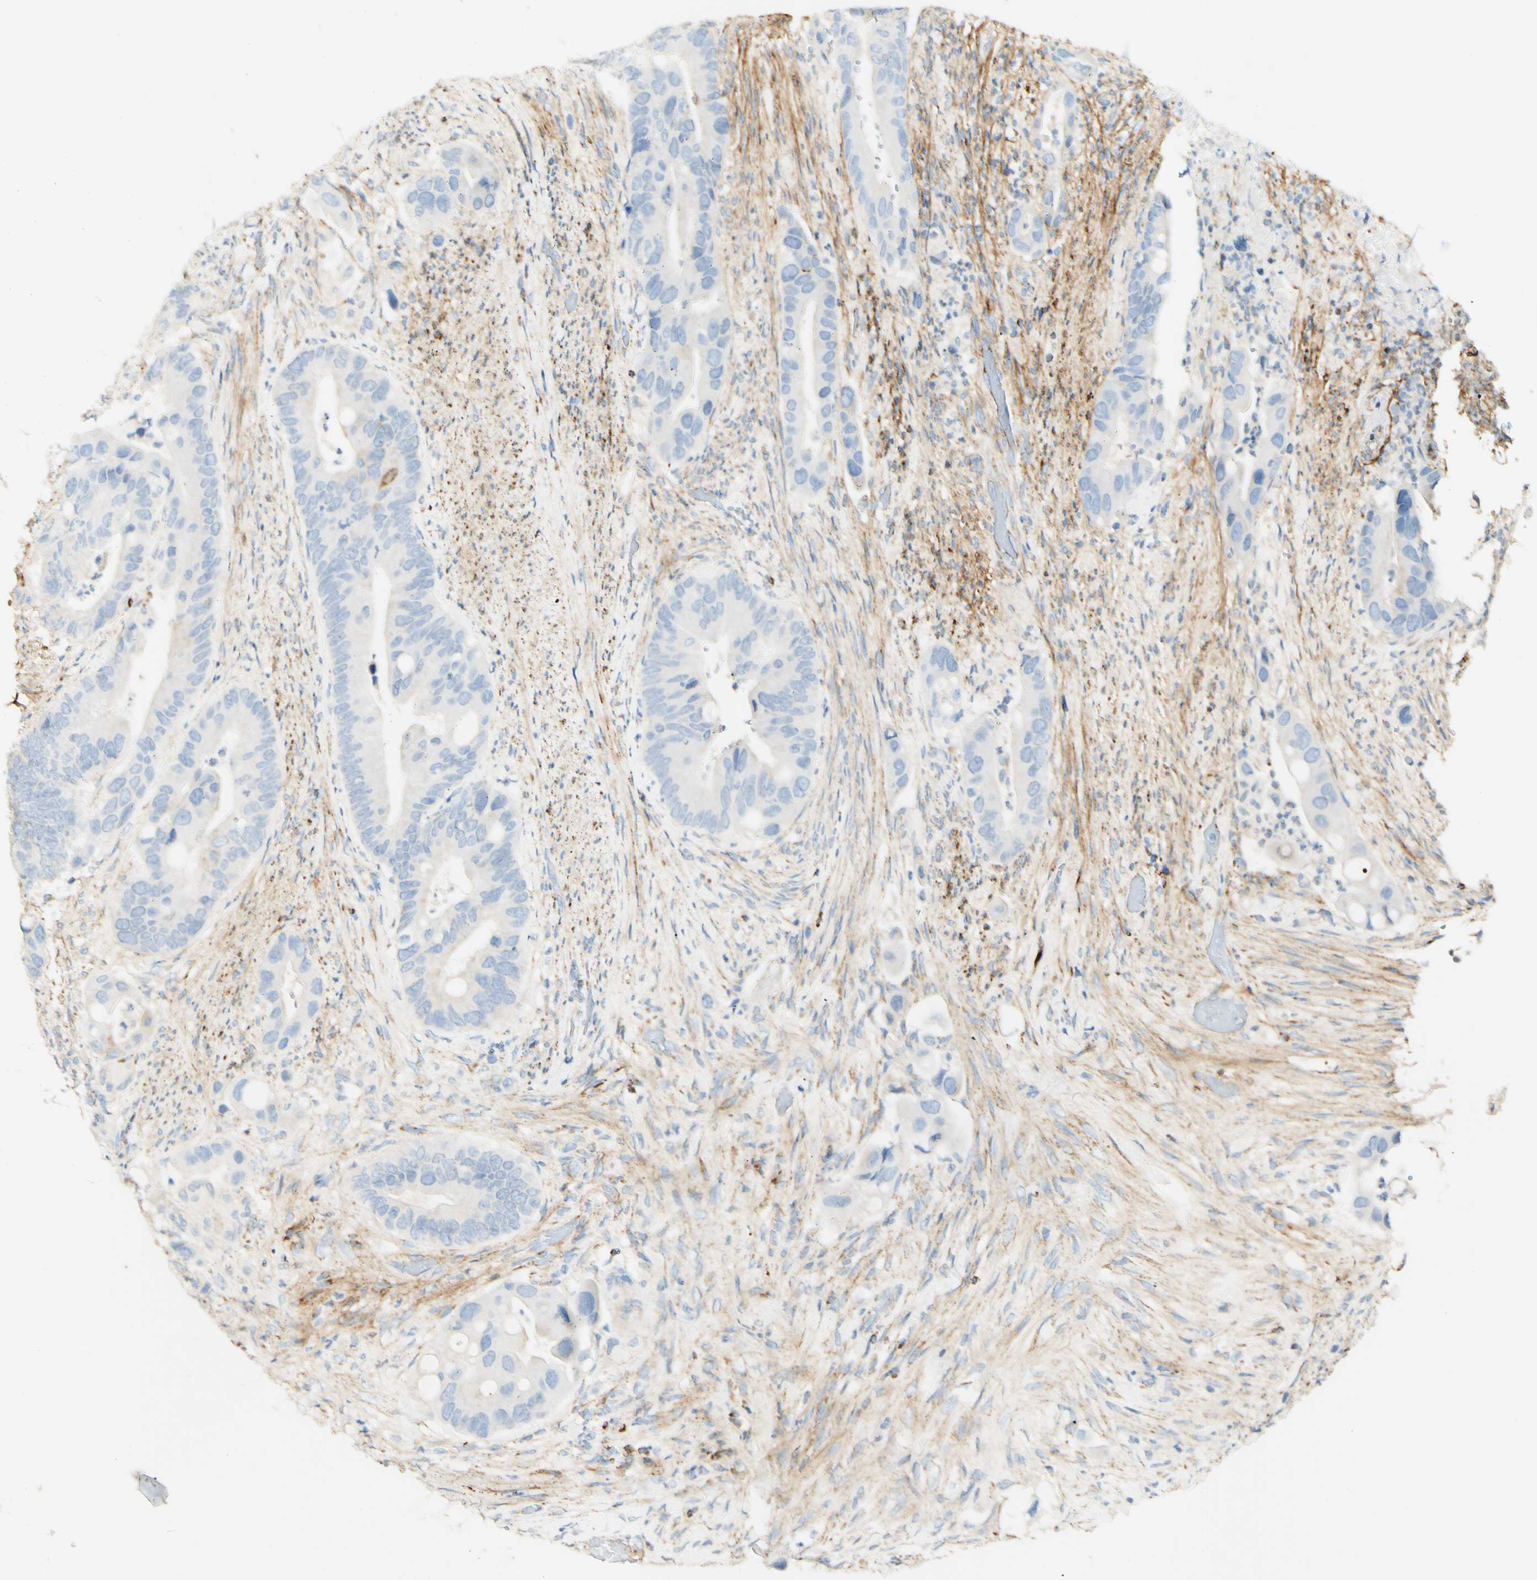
{"staining": {"intensity": "negative", "quantity": "none", "location": "none"}, "tissue": "colorectal cancer", "cell_type": "Tumor cells", "image_type": "cancer", "snomed": [{"axis": "morphology", "description": "Adenocarcinoma, NOS"}, {"axis": "topography", "description": "Rectum"}], "caption": "This is an immunohistochemistry (IHC) micrograph of colorectal cancer (adenocarcinoma). There is no positivity in tumor cells.", "gene": "OXCT1", "patient": {"sex": "female", "age": 57}}